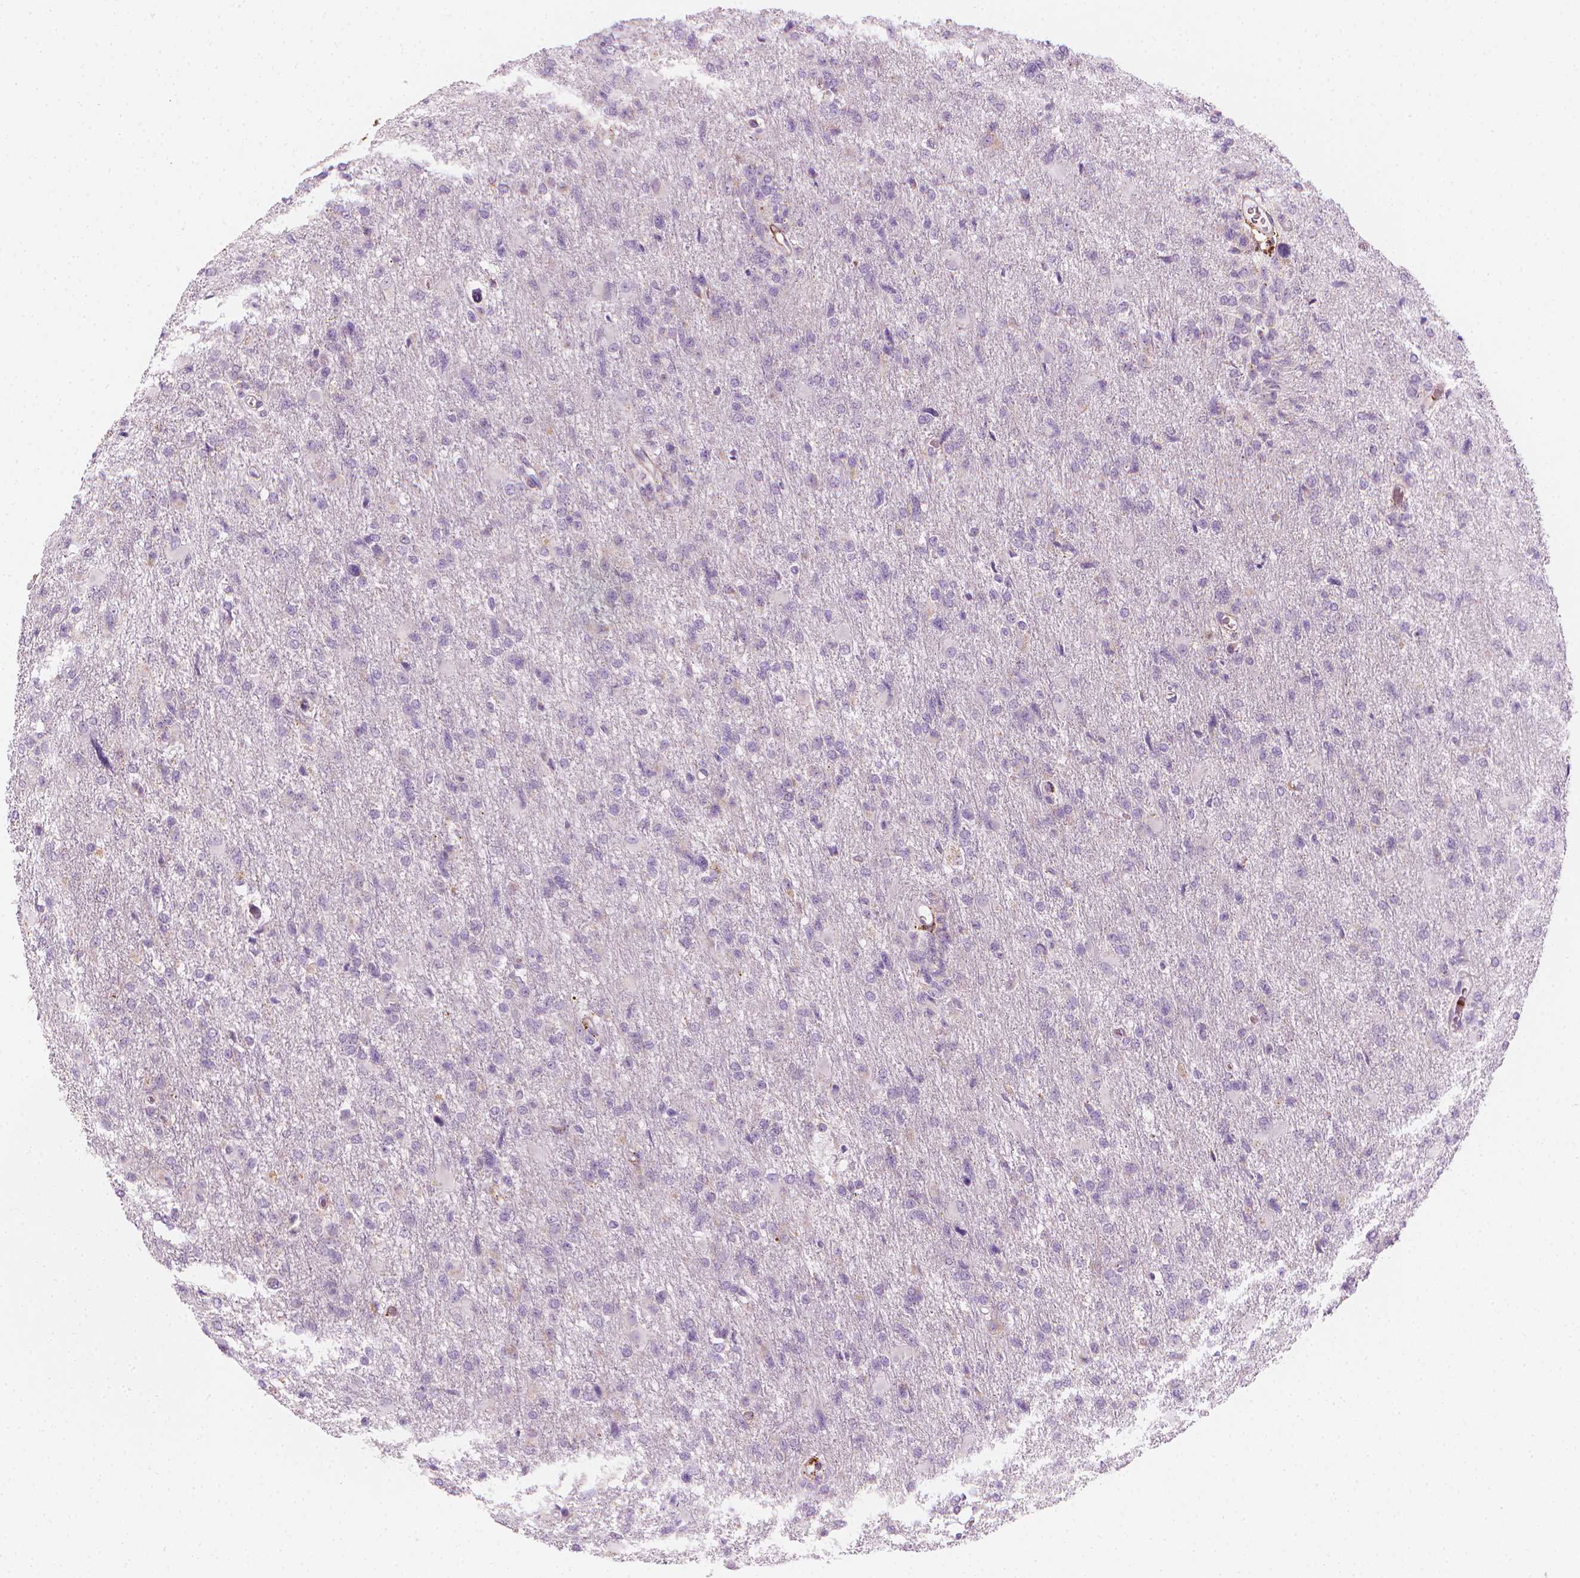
{"staining": {"intensity": "negative", "quantity": "none", "location": "none"}, "tissue": "glioma", "cell_type": "Tumor cells", "image_type": "cancer", "snomed": [{"axis": "morphology", "description": "Glioma, malignant, High grade"}, {"axis": "topography", "description": "Brain"}], "caption": "Human glioma stained for a protein using immunohistochemistry (IHC) displays no staining in tumor cells.", "gene": "CES1", "patient": {"sex": "male", "age": 68}}